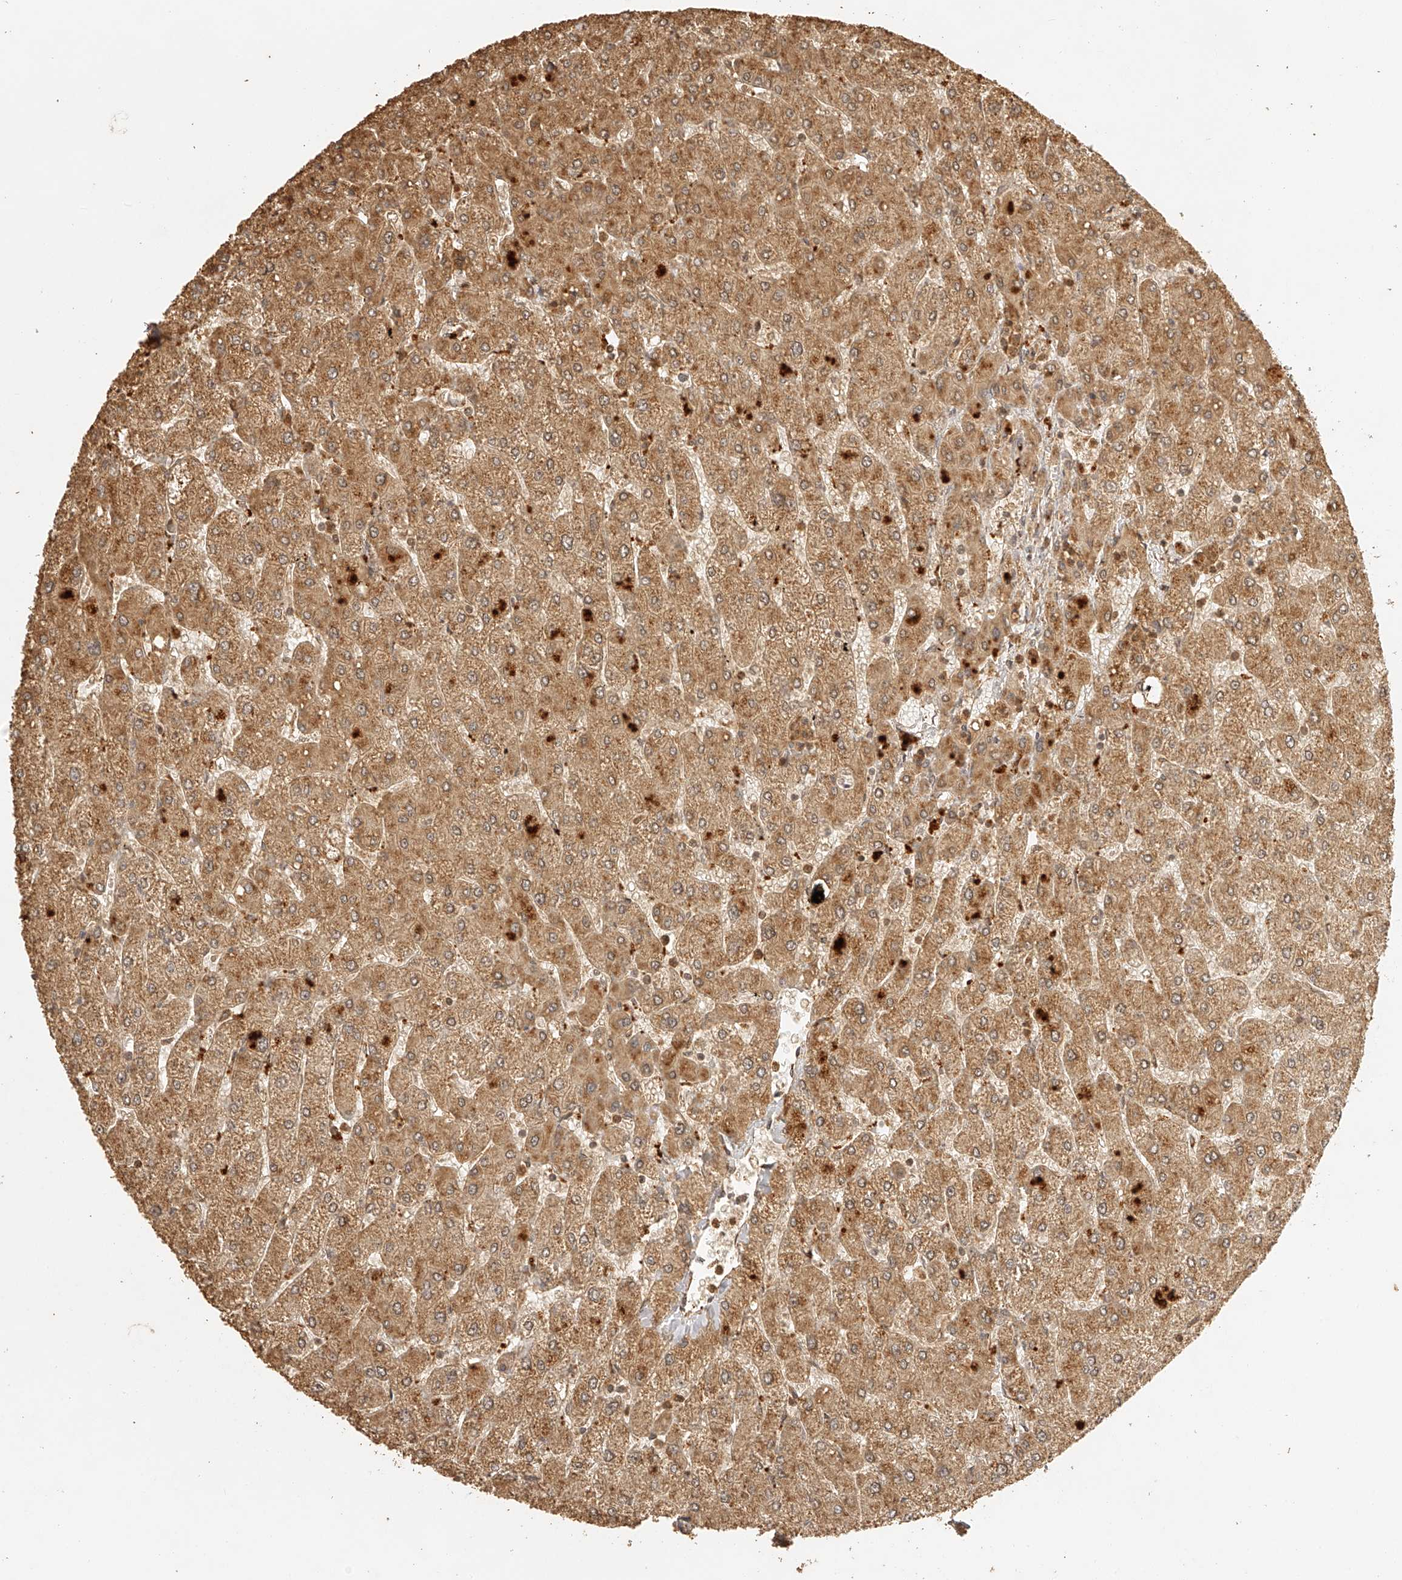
{"staining": {"intensity": "weak", "quantity": ">75%", "location": "cytoplasmic/membranous"}, "tissue": "liver", "cell_type": "Cholangiocytes", "image_type": "normal", "snomed": [{"axis": "morphology", "description": "Normal tissue, NOS"}, {"axis": "topography", "description": "Liver"}], "caption": "Weak cytoplasmic/membranous expression for a protein is seen in about >75% of cholangiocytes of benign liver using immunohistochemistry.", "gene": "BCL2L11", "patient": {"sex": "male", "age": 55}}